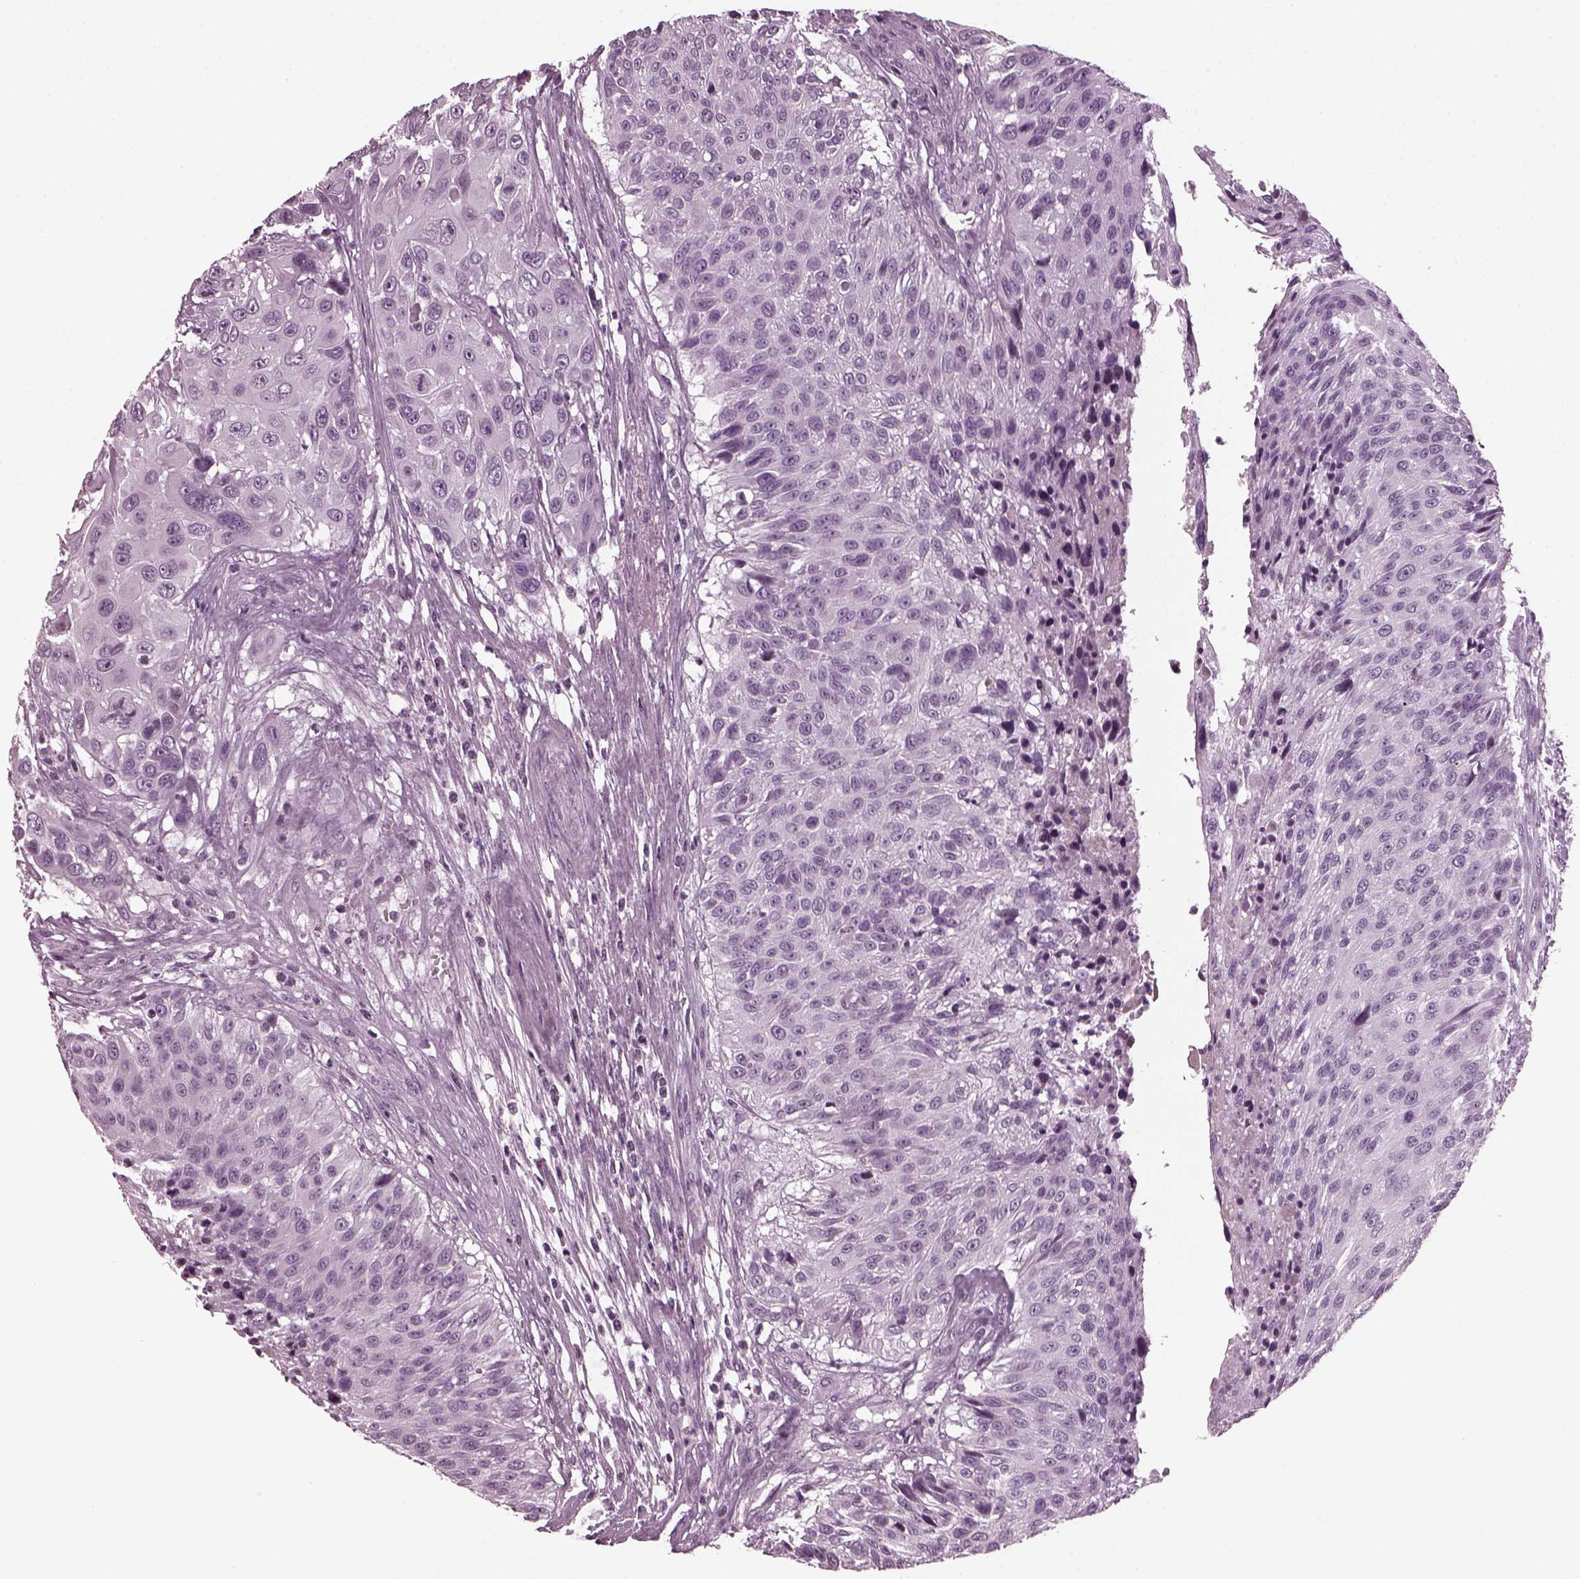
{"staining": {"intensity": "negative", "quantity": "none", "location": "none"}, "tissue": "urothelial cancer", "cell_type": "Tumor cells", "image_type": "cancer", "snomed": [{"axis": "morphology", "description": "Urothelial carcinoma, NOS"}, {"axis": "topography", "description": "Urinary bladder"}], "caption": "Photomicrograph shows no significant protein positivity in tumor cells of urothelial cancer.", "gene": "DPYSL5", "patient": {"sex": "male", "age": 55}}